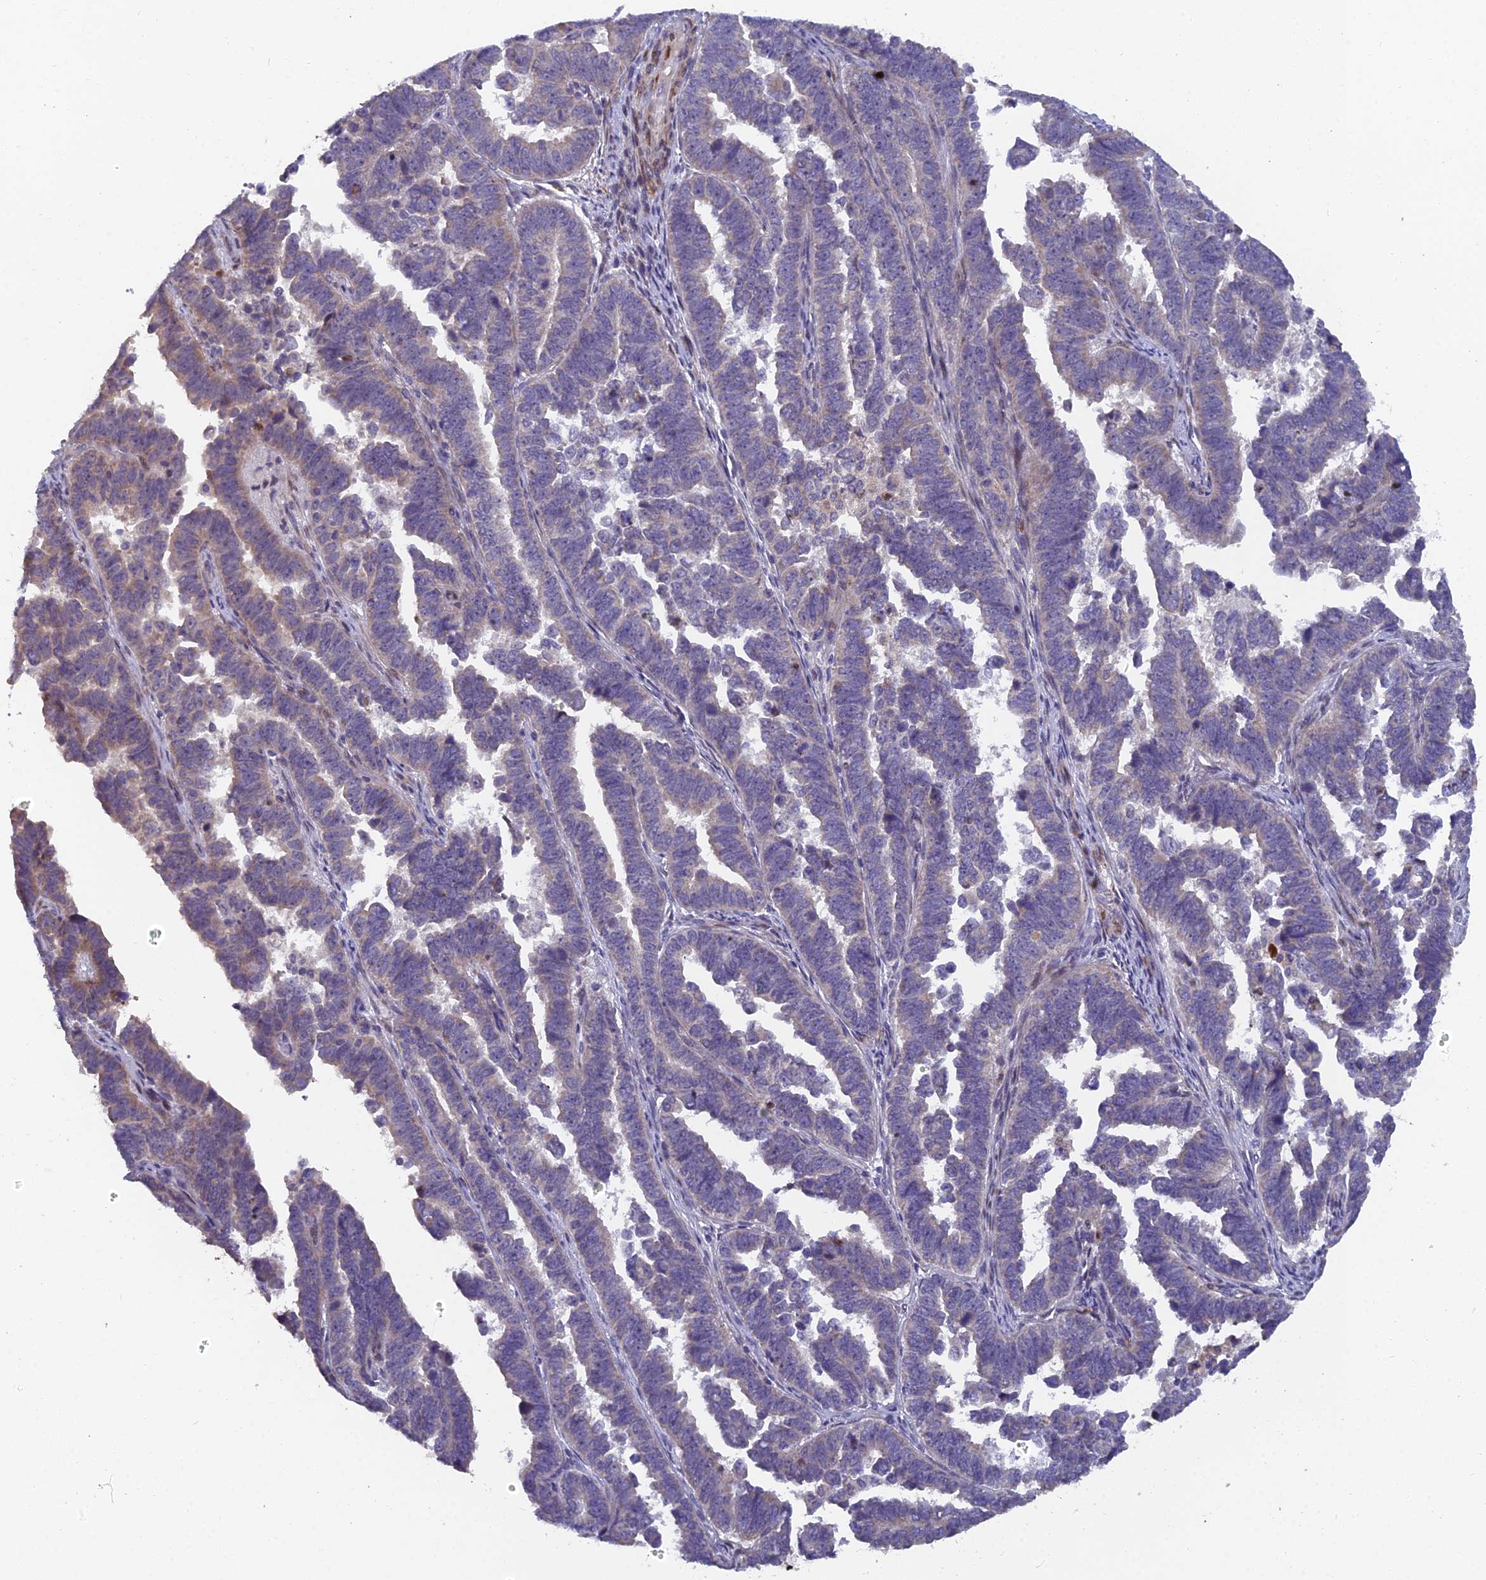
{"staining": {"intensity": "weak", "quantity": "<25%", "location": "cytoplasmic/membranous"}, "tissue": "endometrial cancer", "cell_type": "Tumor cells", "image_type": "cancer", "snomed": [{"axis": "morphology", "description": "Adenocarcinoma, NOS"}, {"axis": "topography", "description": "Endometrium"}], "caption": "Adenocarcinoma (endometrial) was stained to show a protein in brown. There is no significant positivity in tumor cells.", "gene": "RAB28", "patient": {"sex": "female", "age": 75}}